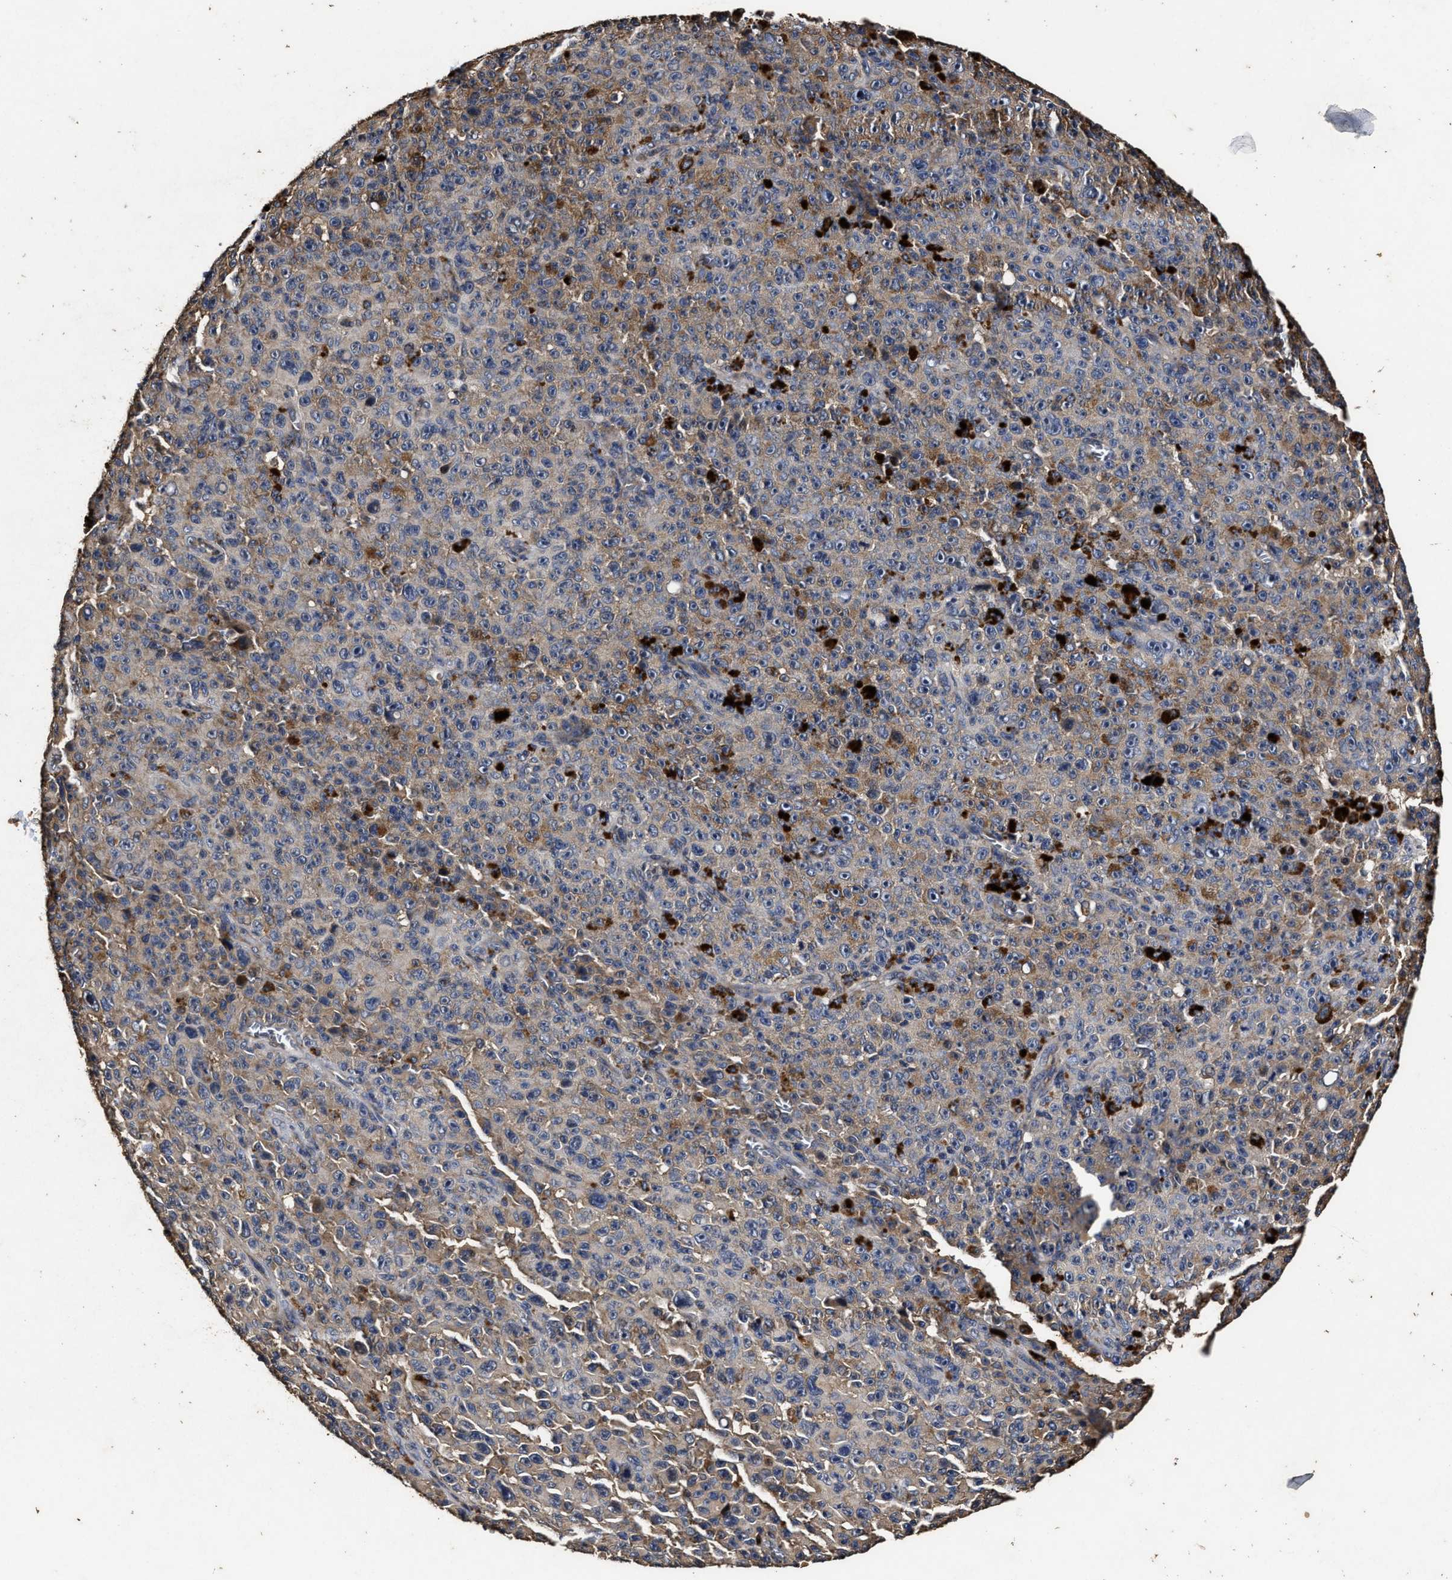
{"staining": {"intensity": "weak", "quantity": "25%-75%", "location": "cytoplasmic/membranous"}, "tissue": "melanoma", "cell_type": "Tumor cells", "image_type": "cancer", "snomed": [{"axis": "morphology", "description": "Malignant melanoma, NOS"}, {"axis": "topography", "description": "Skin"}], "caption": "Immunohistochemistry staining of malignant melanoma, which exhibits low levels of weak cytoplasmic/membranous positivity in approximately 25%-75% of tumor cells indicating weak cytoplasmic/membranous protein staining. The staining was performed using DAB (3,3'-diaminobenzidine) (brown) for protein detection and nuclei were counterstained in hematoxylin (blue).", "gene": "PPM1K", "patient": {"sex": "female", "age": 82}}